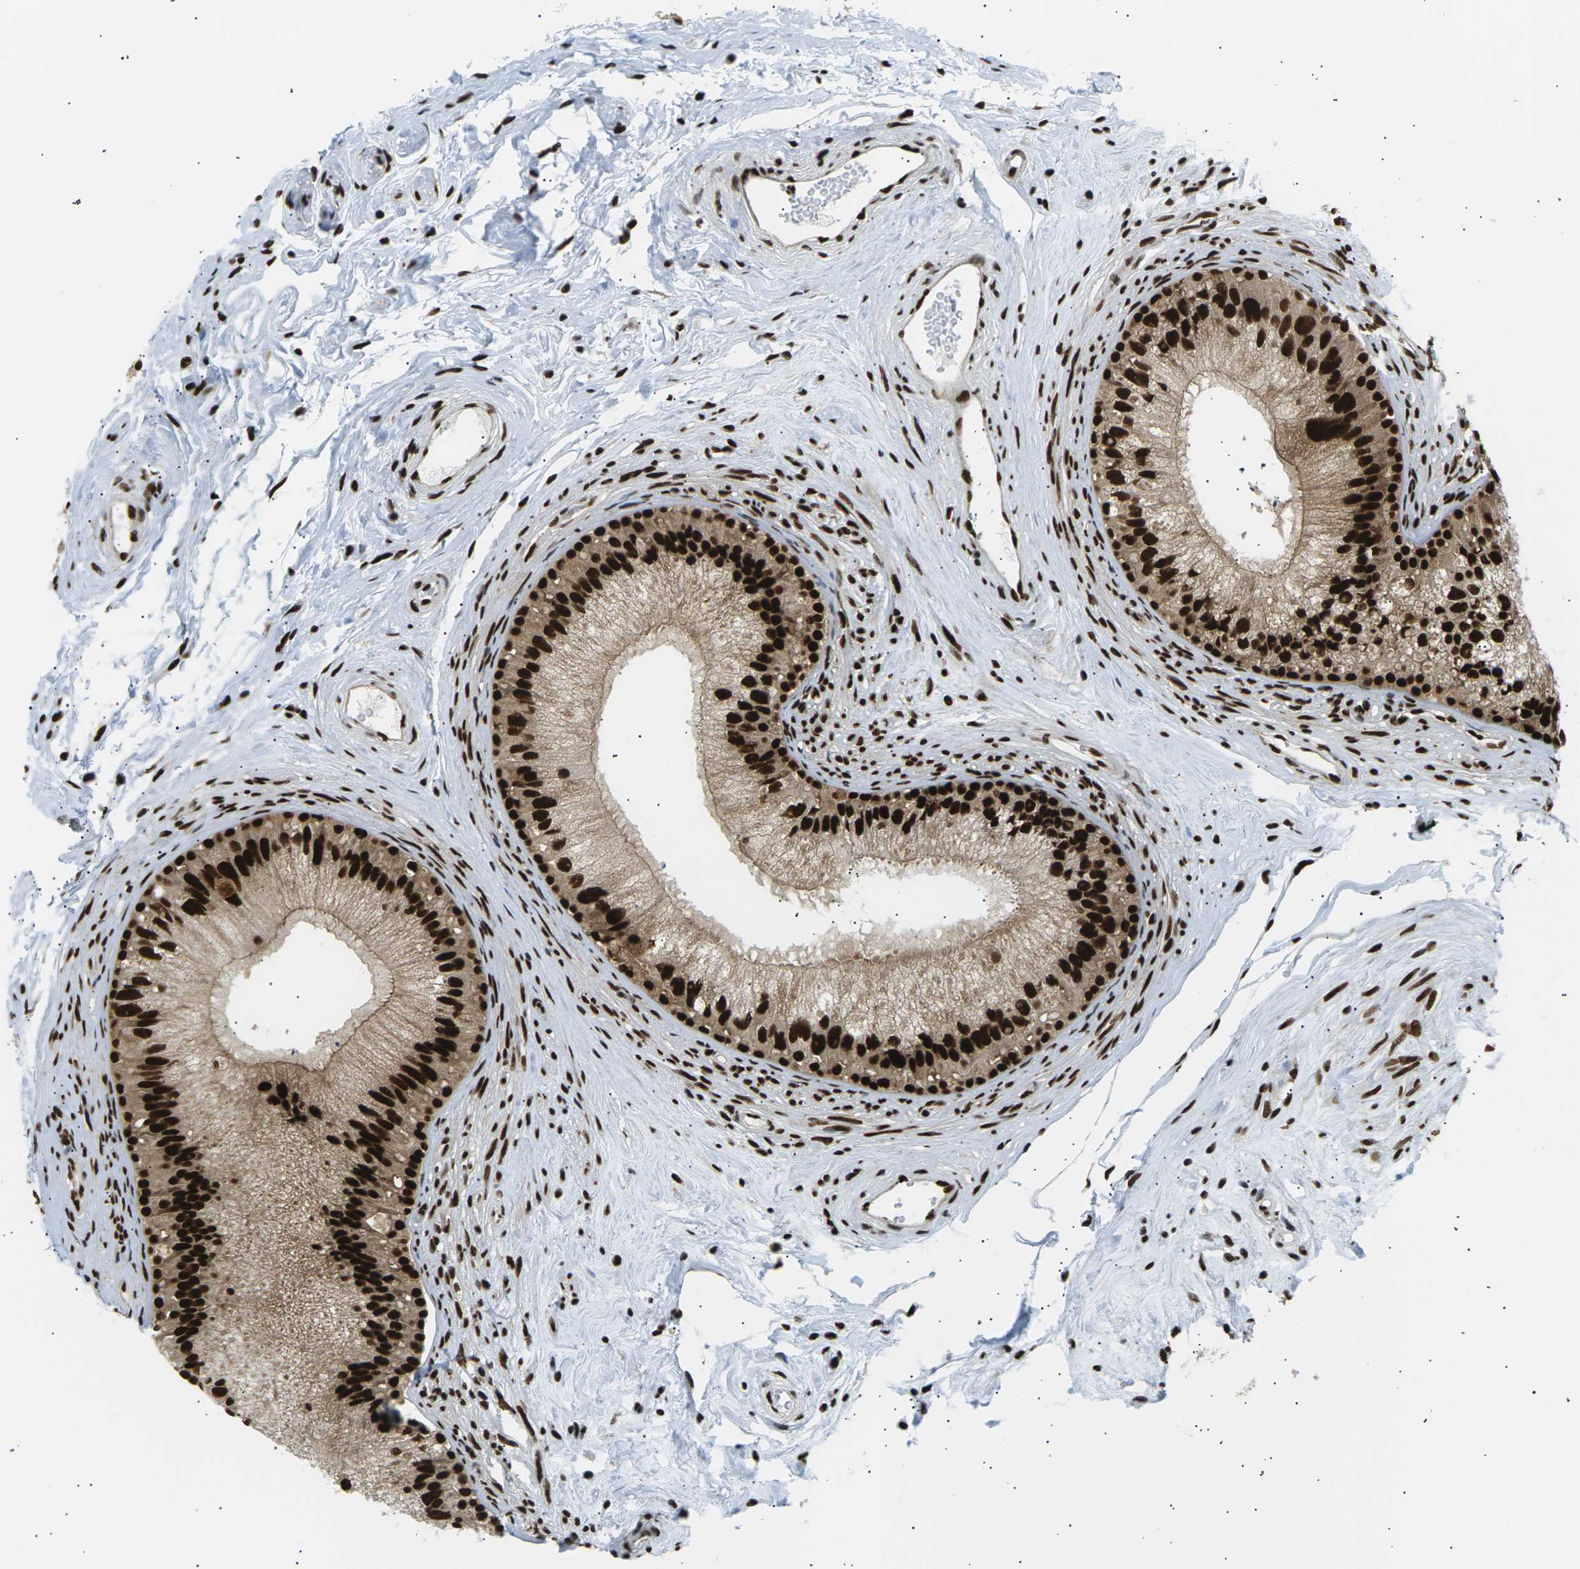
{"staining": {"intensity": "strong", "quantity": ">75%", "location": "cytoplasmic/membranous,nuclear"}, "tissue": "epididymis", "cell_type": "Glandular cells", "image_type": "normal", "snomed": [{"axis": "morphology", "description": "Normal tissue, NOS"}, {"axis": "topography", "description": "Epididymis"}], "caption": "Protein expression analysis of unremarkable epididymis demonstrates strong cytoplasmic/membranous,nuclear positivity in about >75% of glandular cells. (Stains: DAB (3,3'-diaminobenzidine) in brown, nuclei in blue, Microscopy: brightfield microscopy at high magnification).", "gene": "RPA2", "patient": {"sex": "male", "age": 56}}